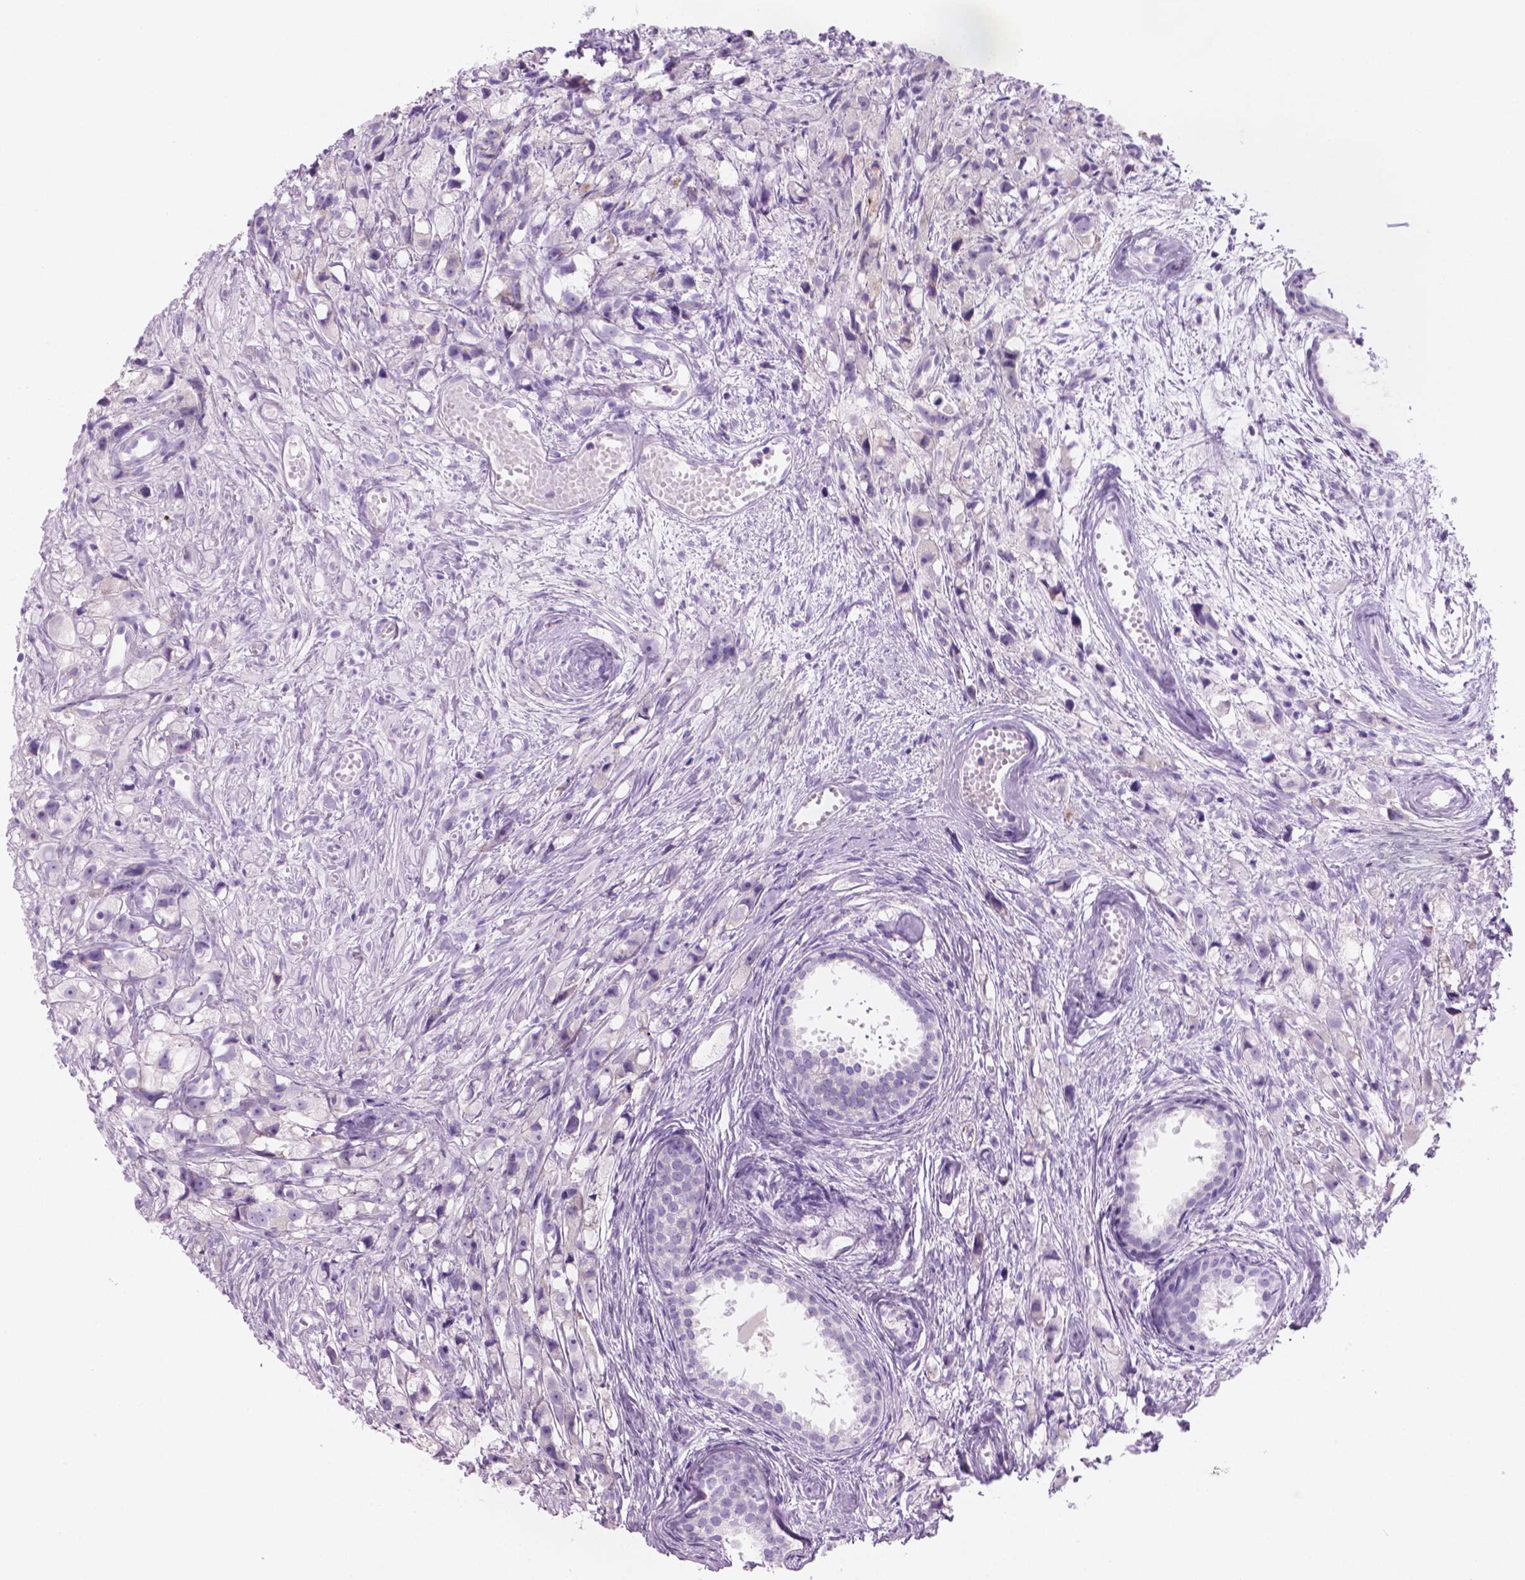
{"staining": {"intensity": "negative", "quantity": "none", "location": "none"}, "tissue": "prostate cancer", "cell_type": "Tumor cells", "image_type": "cancer", "snomed": [{"axis": "morphology", "description": "Adenocarcinoma, High grade"}, {"axis": "topography", "description": "Prostate"}], "caption": "Human prostate cancer (high-grade adenocarcinoma) stained for a protein using IHC exhibits no expression in tumor cells.", "gene": "ENSG00000187186", "patient": {"sex": "male", "age": 75}}